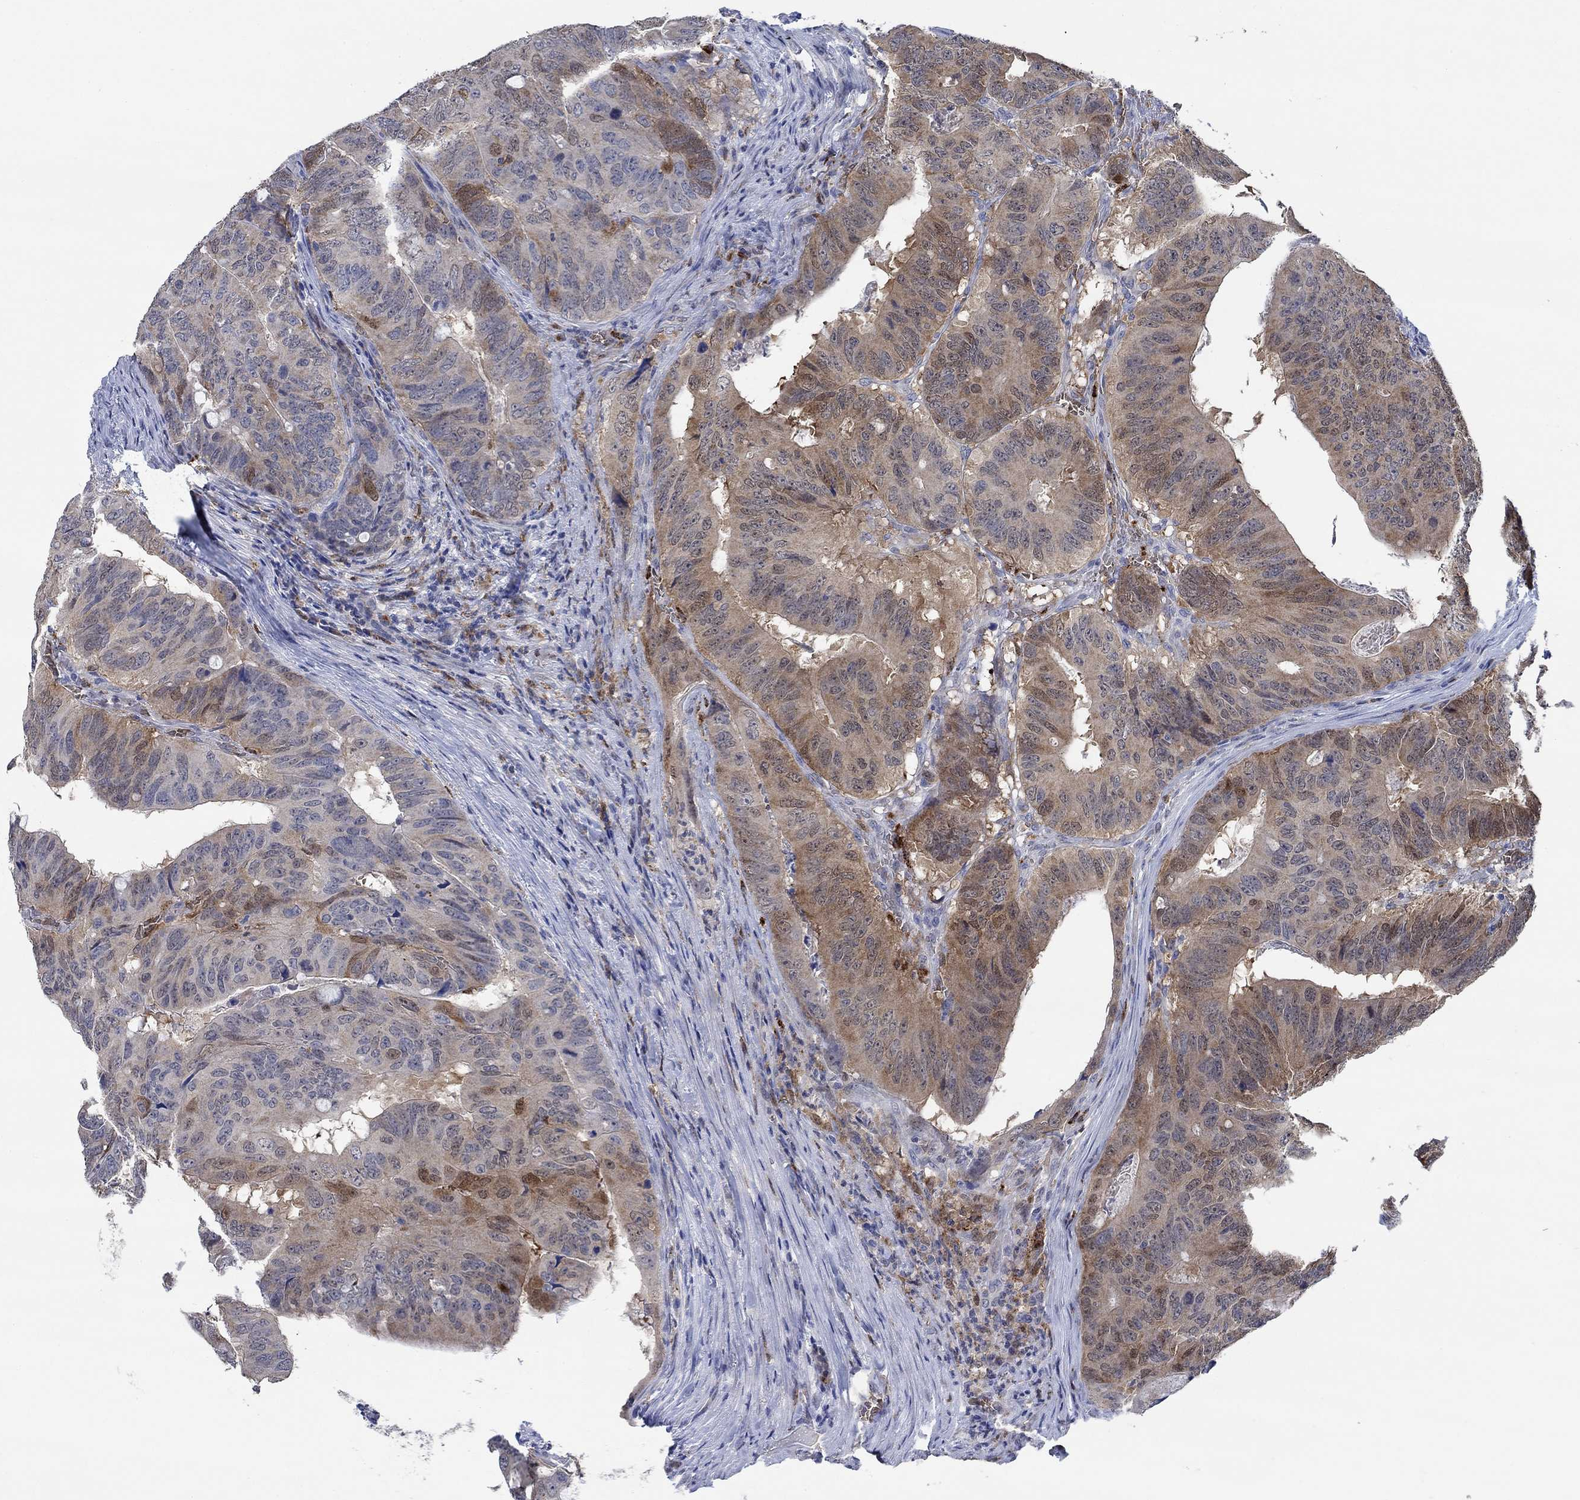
{"staining": {"intensity": "weak", "quantity": ">75%", "location": "cytoplasmic/membranous"}, "tissue": "colorectal cancer", "cell_type": "Tumor cells", "image_type": "cancer", "snomed": [{"axis": "morphology", "description": "Adenocarcinoma, NOS"}, {"axis": "topography", "description": "Colon"}], "caption": "The photomicrograph reveals immunohistochemical staining of colorectal cancer (adenocarcinoma). There is weak cytoplasmic/membranous positivity is seen in about >75% of tumor cells.", "gene": "MPP1", "patient": {"sex": "male", "age": 79}}